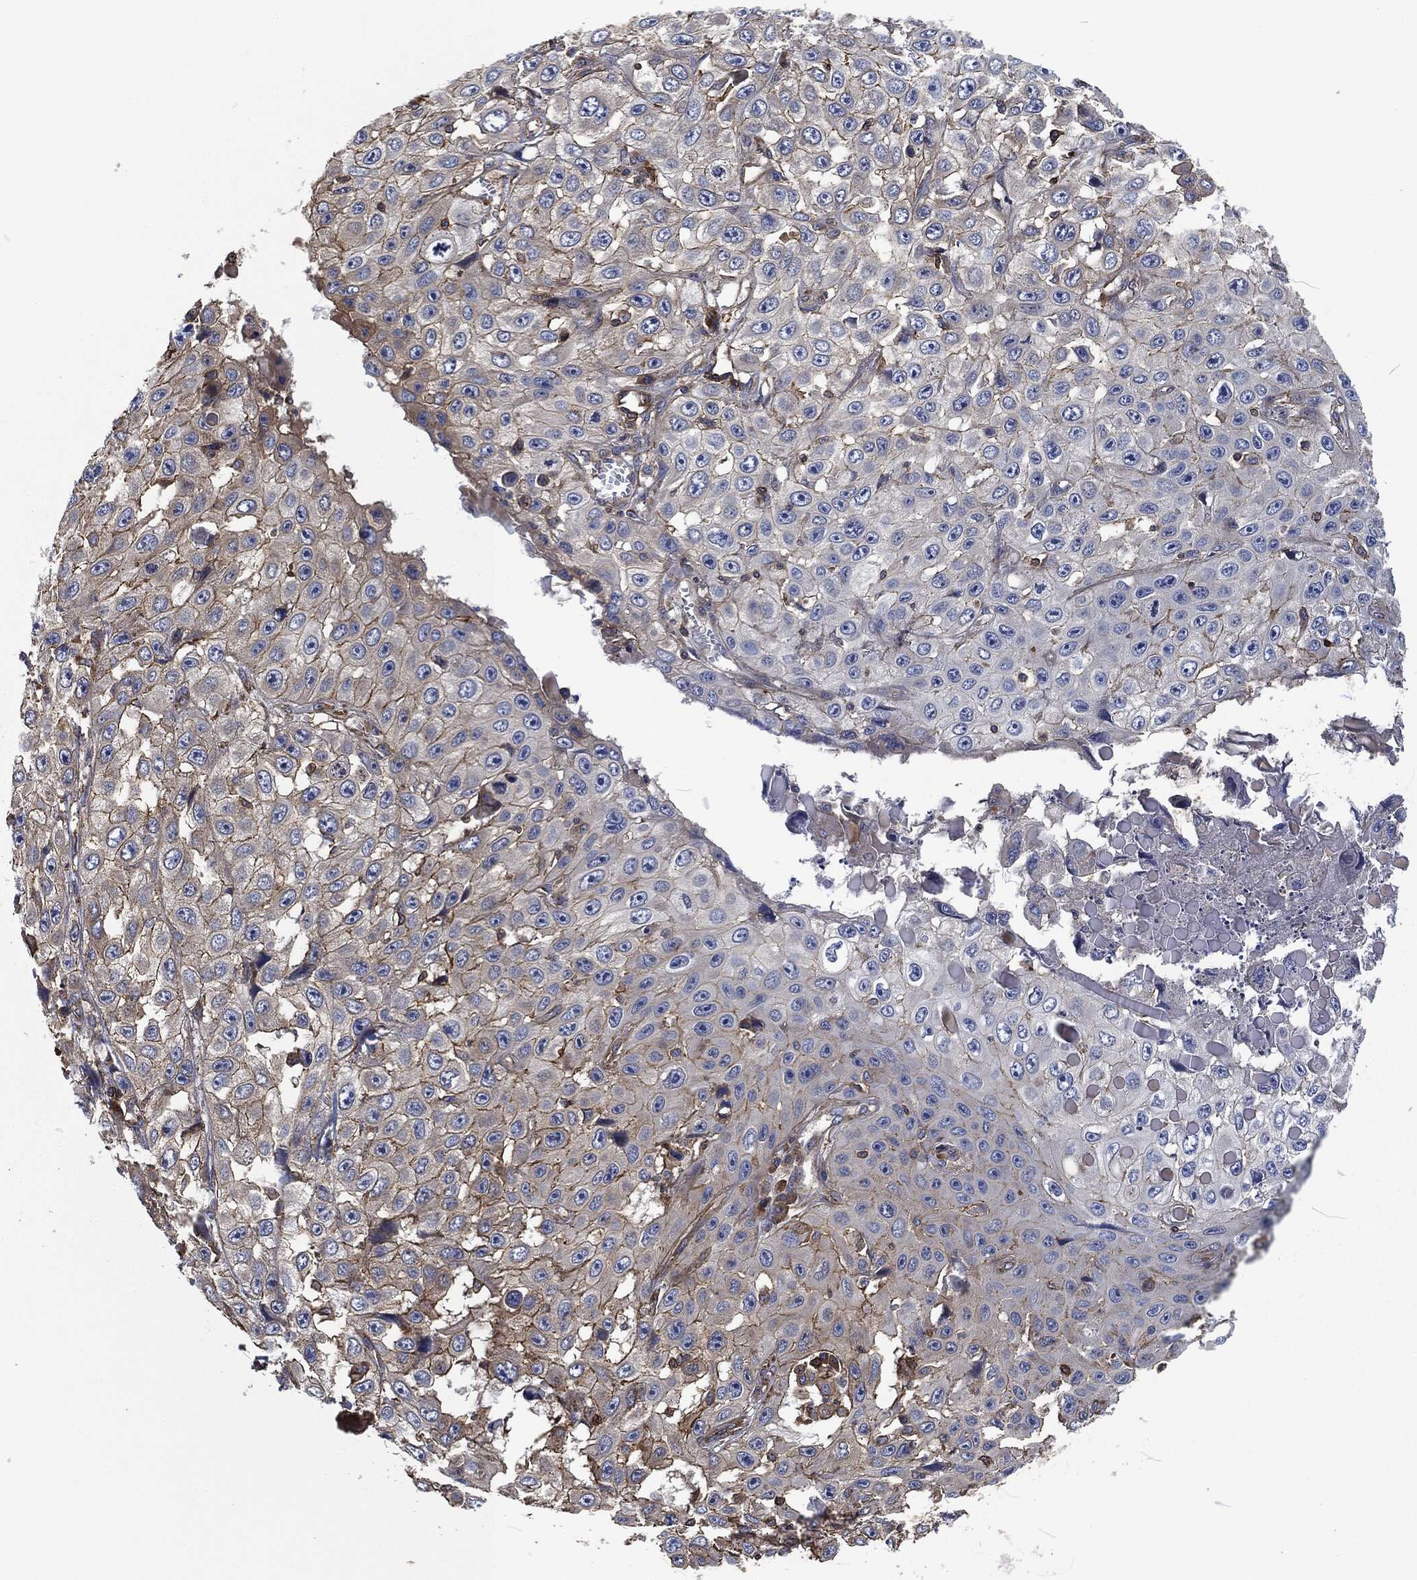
{"staining": {"intensity": "moderate", "quantity": "<25%", "location": "cytoplasmic/membranous"}, "tissue": "skin cancer", "cell_type": "Tumor cells", "image_type": "cancer", "snomed": [{"axis": "morphology", "description": "Squamous cell carcinoma, NOS"}, {"axis": "topography", "description": "Skin"}], "caption": "The photomicrograph shows immunohistochemical staining of skin squamous cell carcinoma. There is moderate cytoplasmic/membranous positivity is present in approximately <25% of tumor cells.", "gene": "LGALS9", "patient": {"sex": "male", "age": 82}}